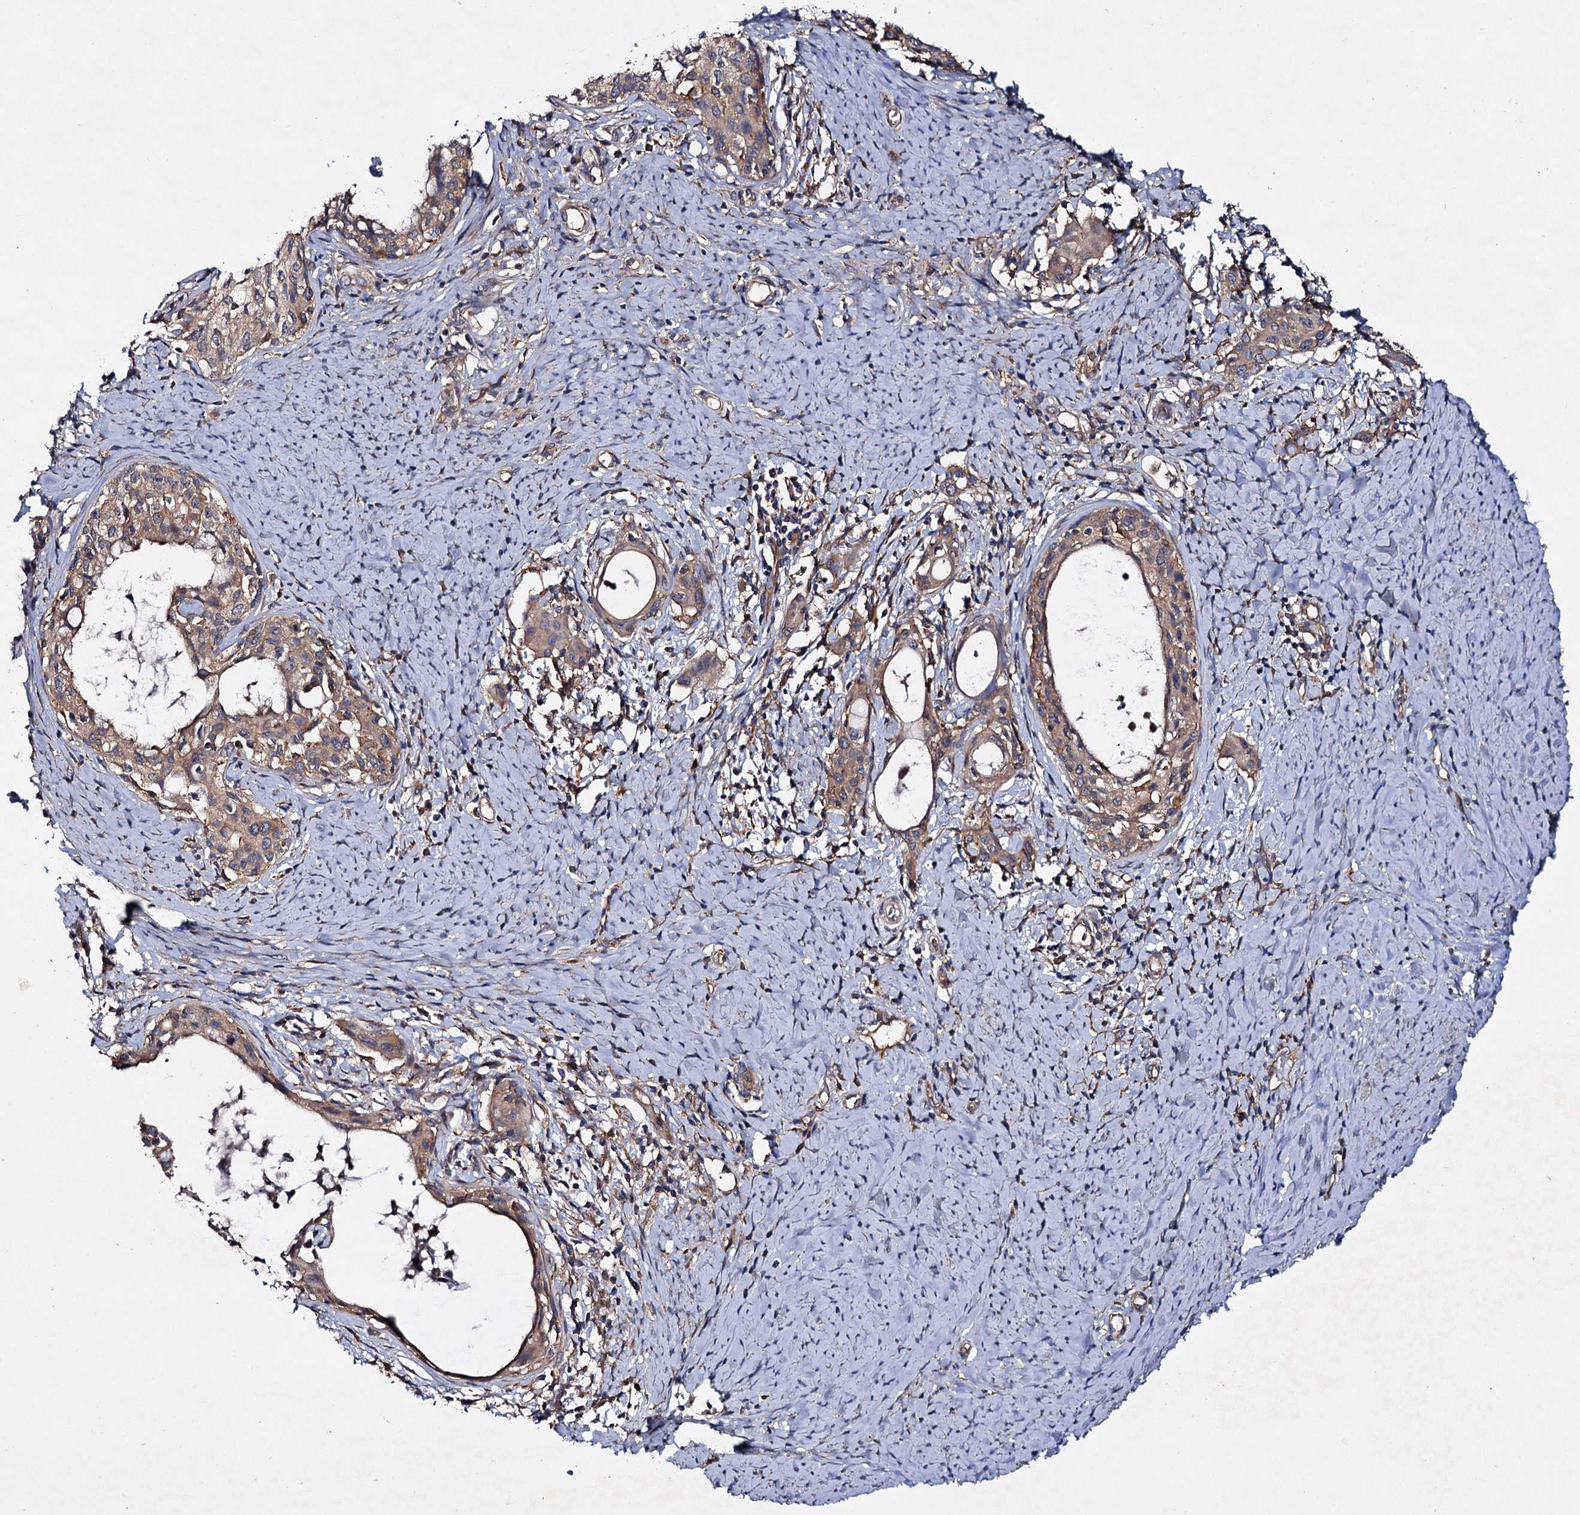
{"staining": {"intensity": "weak", "quantity": ">75%", "location": "cytoplasmic/membranous"}, "tissue": "cervical cancer", "cell_type": "Tumor cells", "image_type": "cancer", "snomed": [{"axis": "morphology", "description": "Squamous cell carcinoma, NOS"}, {"axis": "morphology", "description": "Adenocarcinoma, NOS"}, {"axis": "topography", "description": "Cervix"}], "caption": "Protein staining reveals weak cytoplasmic/membranous expression in approximately >75% of tumor cells in cervical cancer (squamous cell carcinoma).", "gene": "VPS29", "patient": {"sex": "female", "age": 52}}